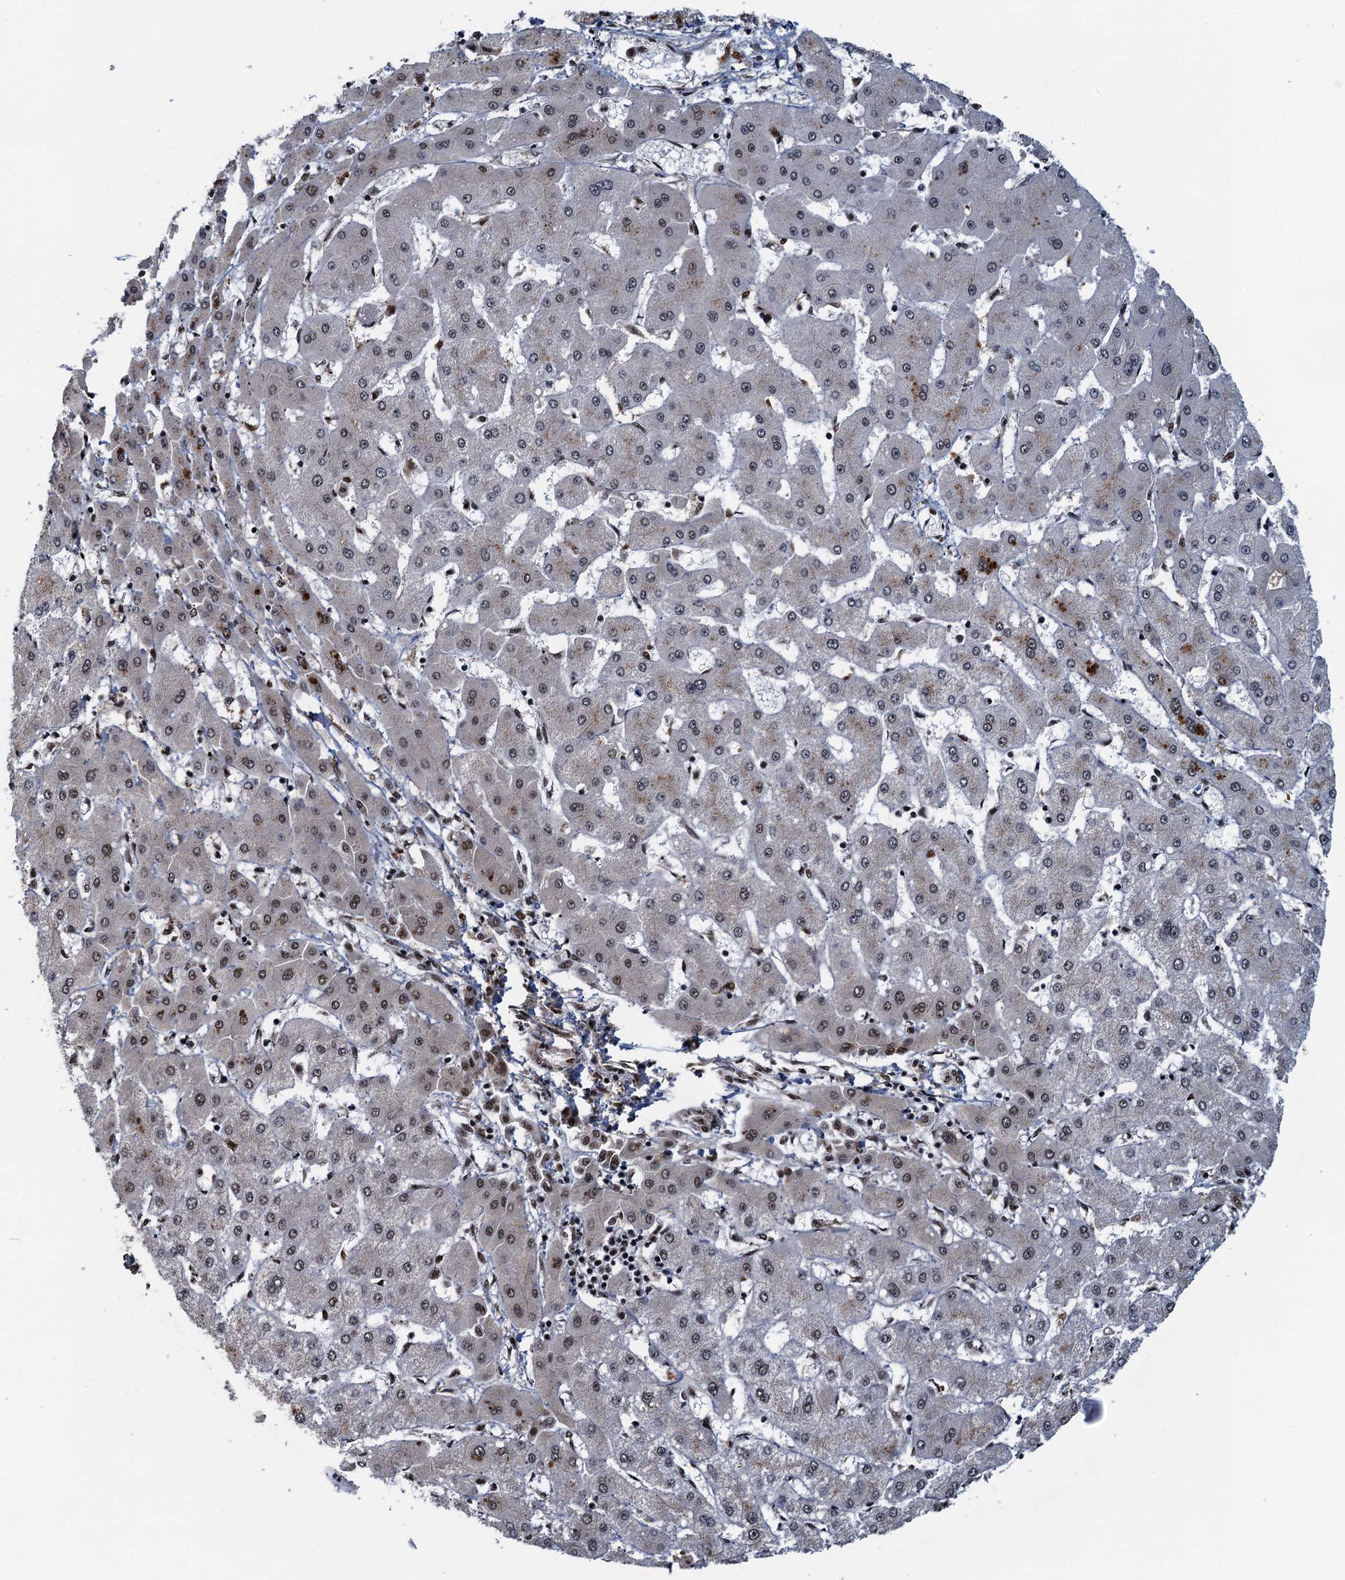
{"staining": {"intensity": "moderate", "quantity": ">75%", "location": "nuclear"}, "tissue": "liver cancer", "cell_type": "Tumor cells", "image_type": "cancer", "snomed": [{"axis": "morphology", "description": "Cholangiocarcinoma"}, {"axis": "topography", "description": "Liver"}], "caption": "Human liver cholangiocarcinoma stained for a protein (brown) demonstrates moderate nuclear positive positivity in approximately >75% of tumor cells.", "gene": "ZC3H18", "patient": {"sex": "male", "age": 59}}